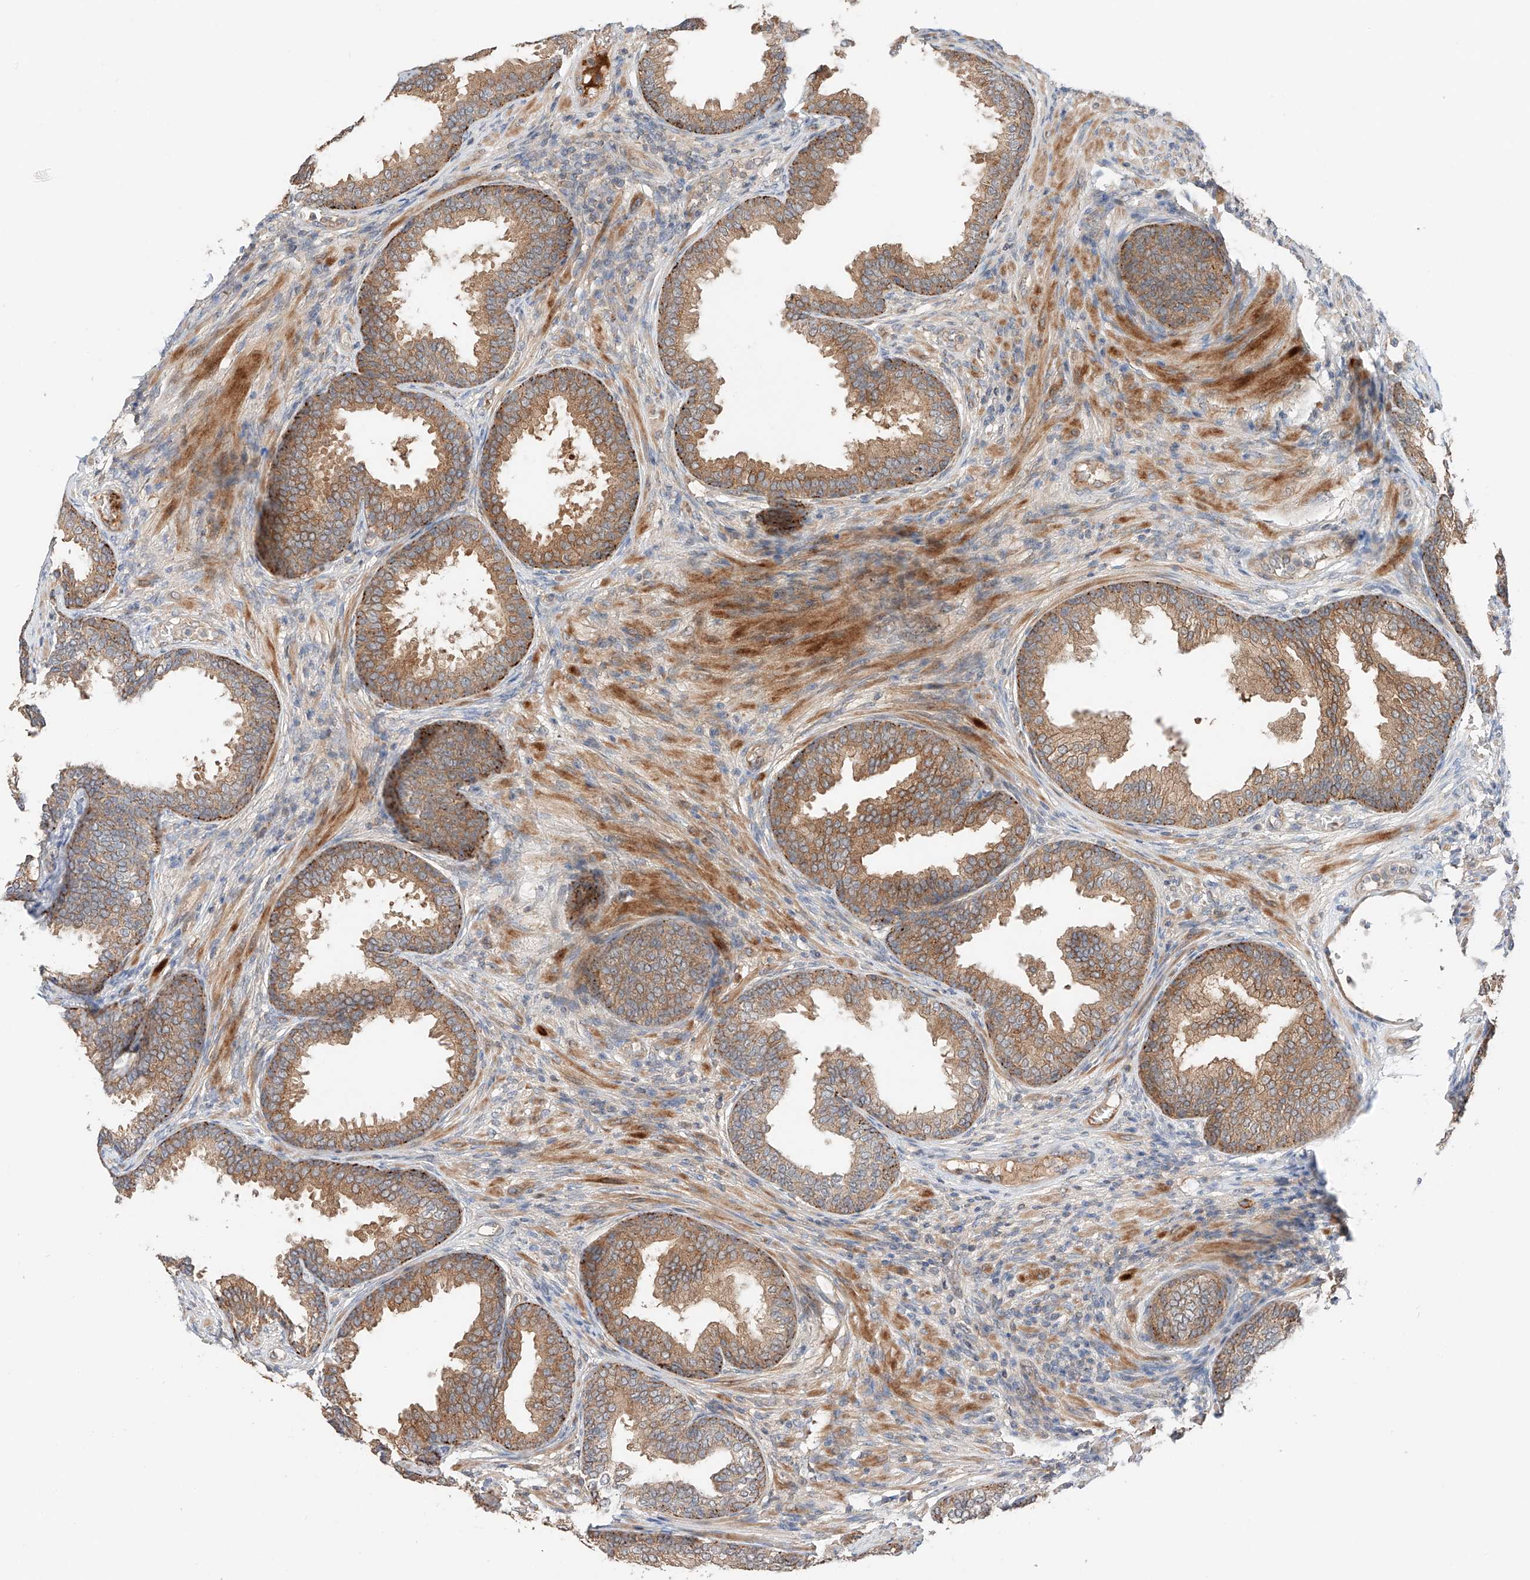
{"staining": {"intensity": "moderate", "quantity": ">75%", "location": "cytoplasmic/membranous"}, "tissue": "prostate", "cell_type": "Glandular cells", "image_type": "normal", "snomed": [{"axis": "morphology", "description": "Normal tissue, NOS"}, {"axis": "topography", "description": "Prostate"}], "caption": "Immunohistochemical staining of unremarkable human prostate demonstrates medium levels of moderate cytoplasmic/membranous expression in approximately >75% of glandular cells.", "gene": "XPNPEP1", "patient": {"sex": "male", "age": 76}}